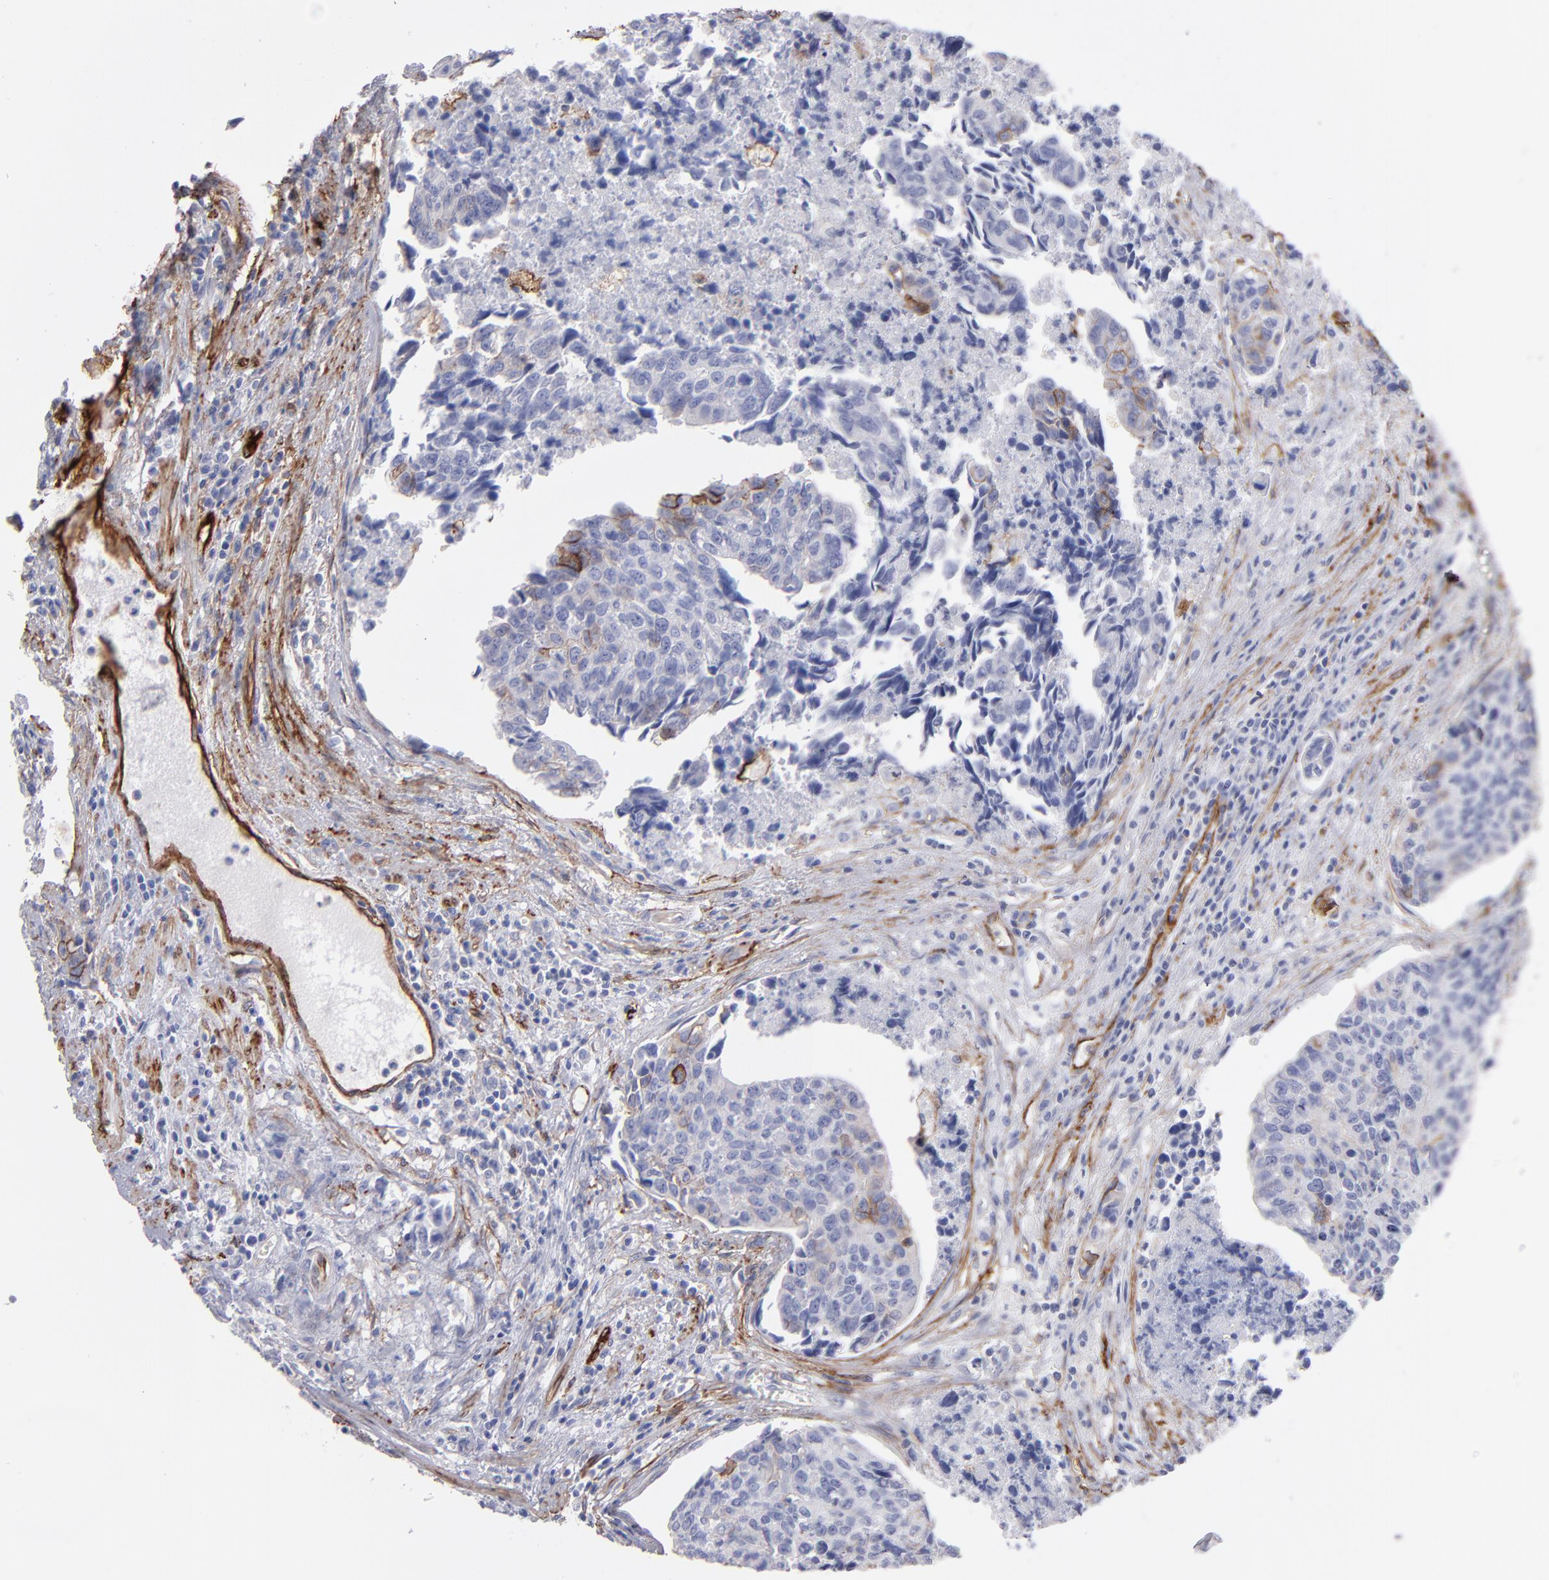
{"staining": {"intensity": "negative", "quantity": "none", "location": "none"}, "tissue": "urothelial cancer", "cell_type": "Tumor cells", "image_type": "cancer", "snomed": [{"axis": "morphology", "description": "Urothelial carcinoma, High grade"}, {"axis": "topography", "description": "Urinary bladder"}], "caption": "High magnification brightfield microscopy of high-grade urothelial carcinoma stained with DAB (brown) and counterstained with hematoxylin (blue): tumor cells show no significant expression. (IHC, brightfield microscopy, high magnification).", "gene": "AHNAK2", "patient": {"sex": "male", "age": 81}}